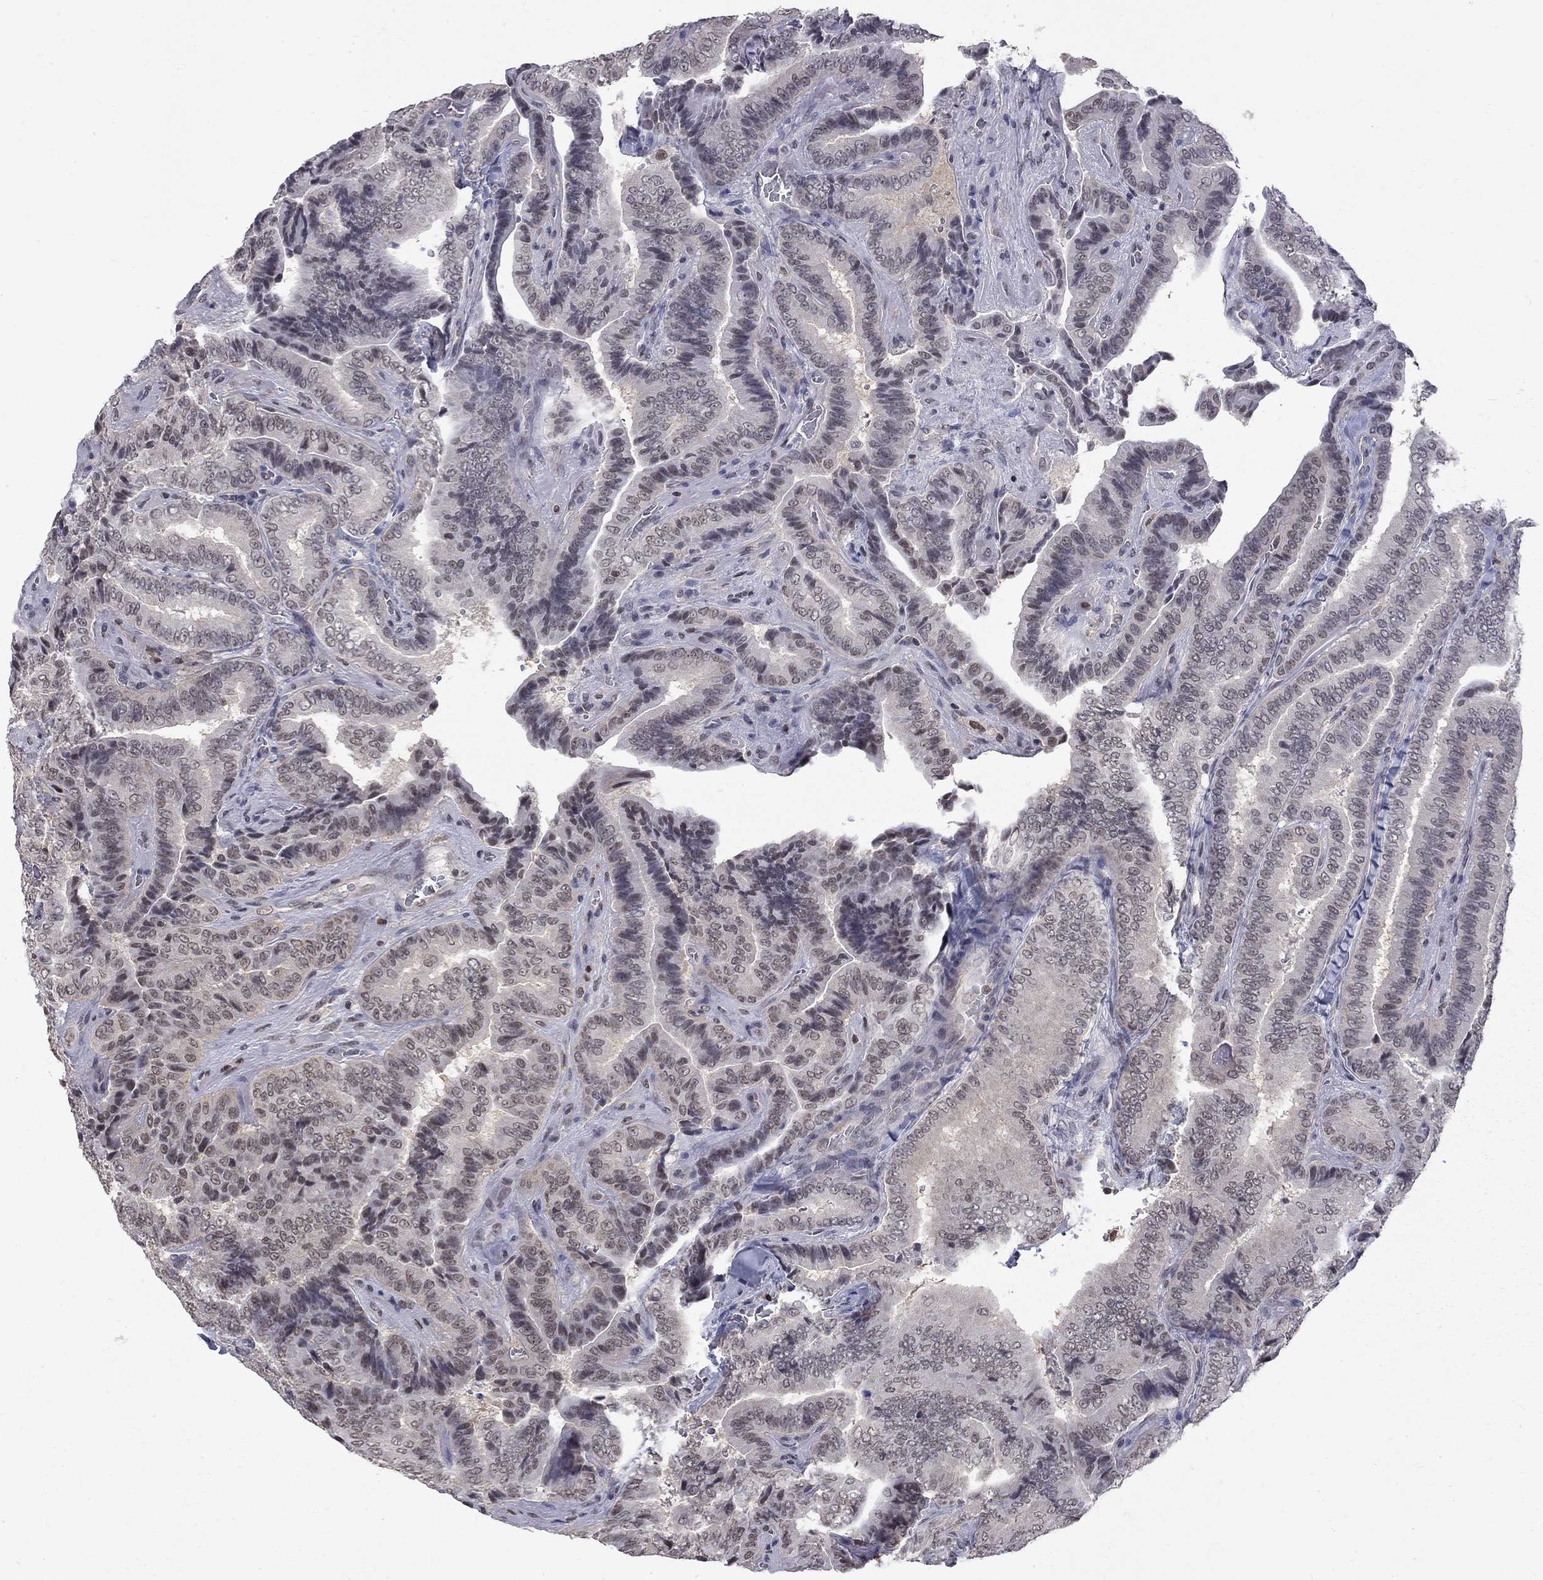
{"staining": {"intensity": "negative", "quantity": "none", "location": "none"}, "tissue": "thyroid cancer", "cell_type": "Tumor cells", "image_type": "cancer", "snomed": [{"axis": "morphology", "description": "Papillary adenocarcinoma, NOS"}, {"axis": "topography", "description": "Thyroid gland"}], "caption": "The image demonstrates no staining of tumor cells in thyroid cancer.", "gene": "RFWD3", "patient": {"sex": "male", "age": 61}}